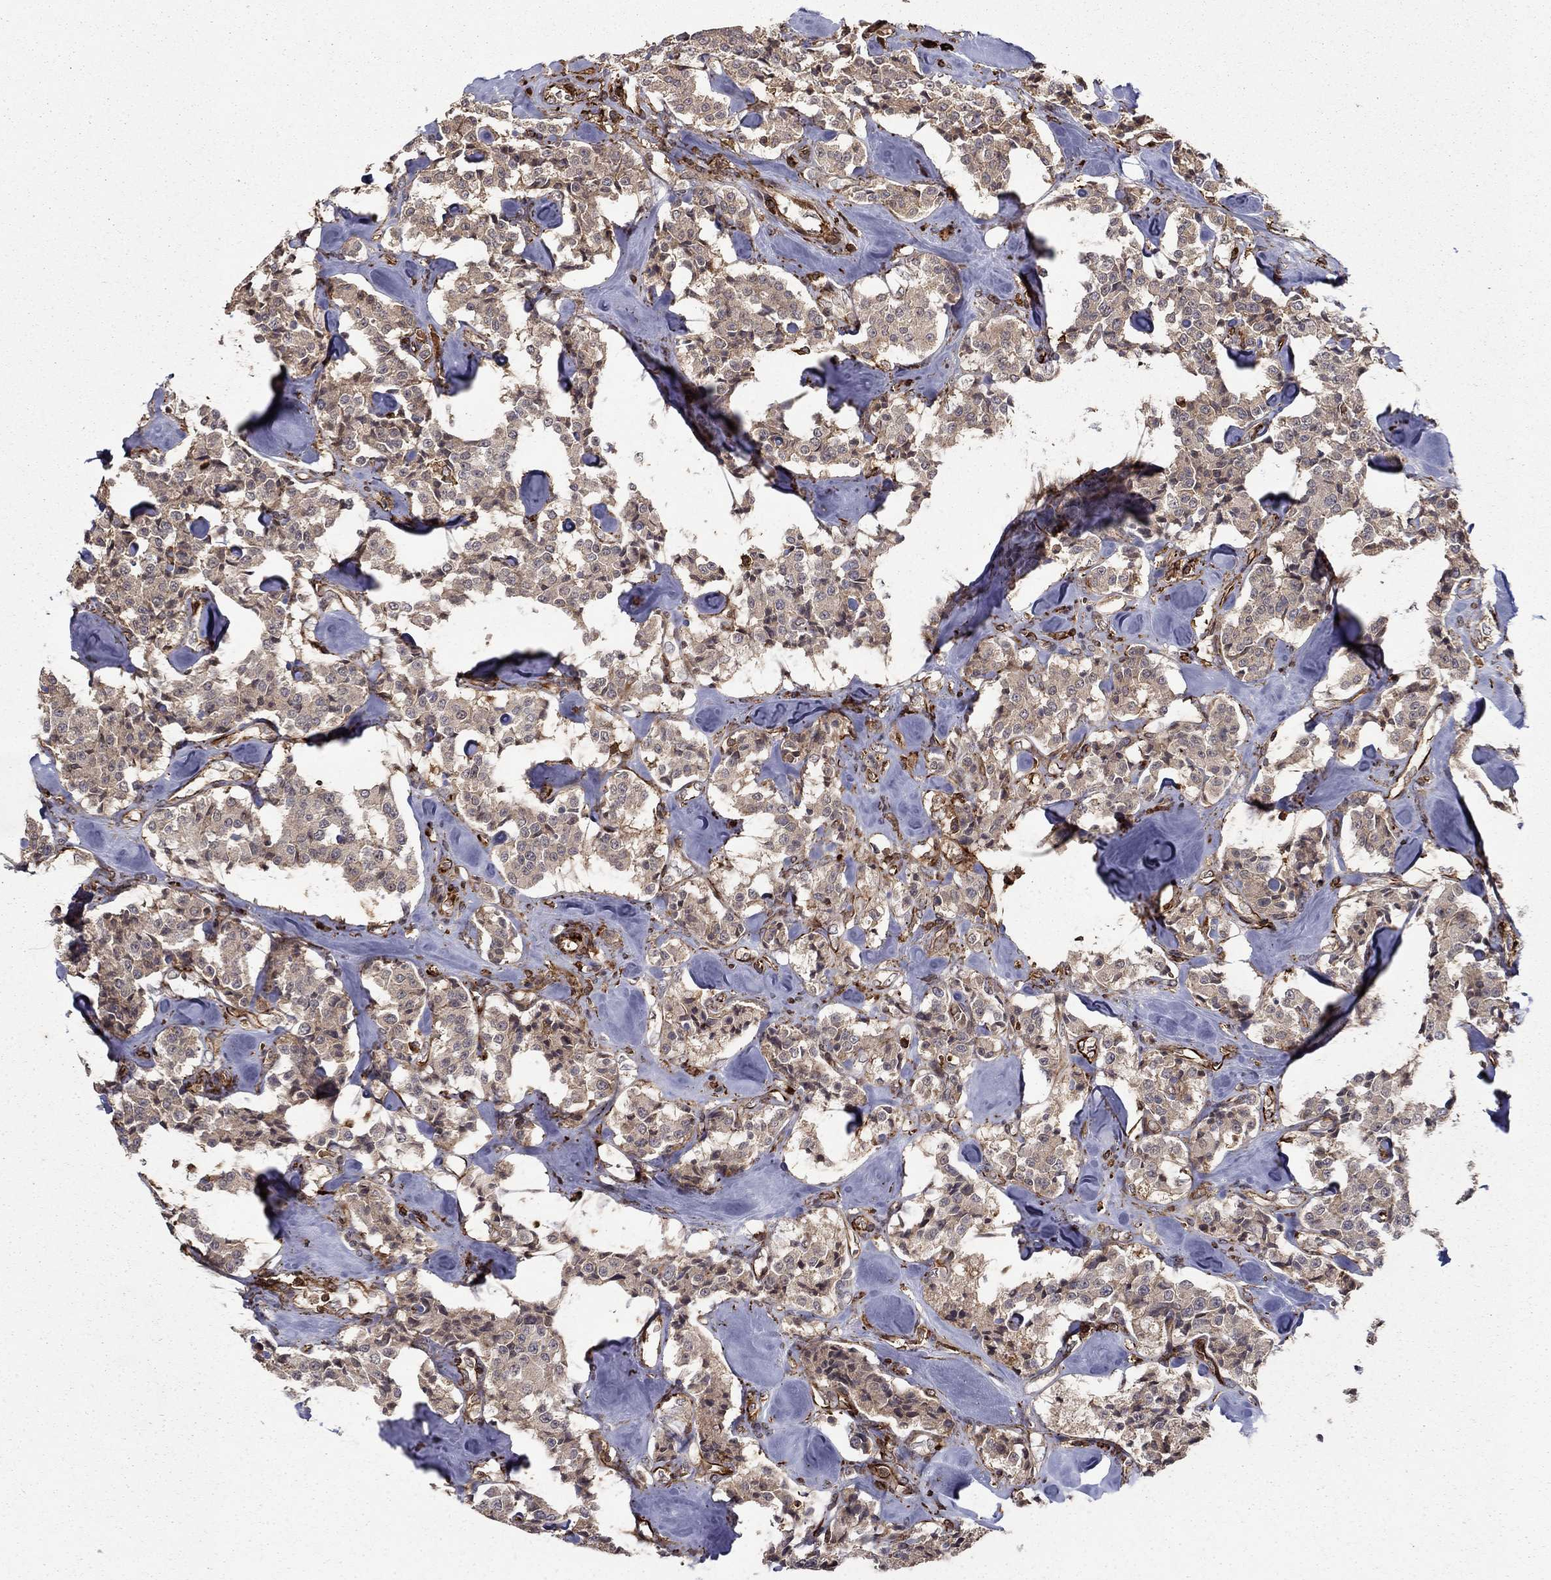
{"staining": {"intensity": "weak", "quantity": "25%-75%", "location": "cytoplasmic/membranous"}, "tissue": "carcinoid", "cell_type": "Tumor cells", "image_type": "cancer", "snomed": [{"axis": "morphology", "description": "Carcinoid, malignant, NOS"}, {"axis": "topography", "description": "Pancreas"}], "caption": "This micrograph displays malignant carcinoid stained with IHC to label a protein in brown. The cytoplasmic/membranous of tumor cells show weak positivity for the protein. Nuclei are counter-stained blue.", "gene": "ADM", "patient": {"sex": "male", "age": 41}}